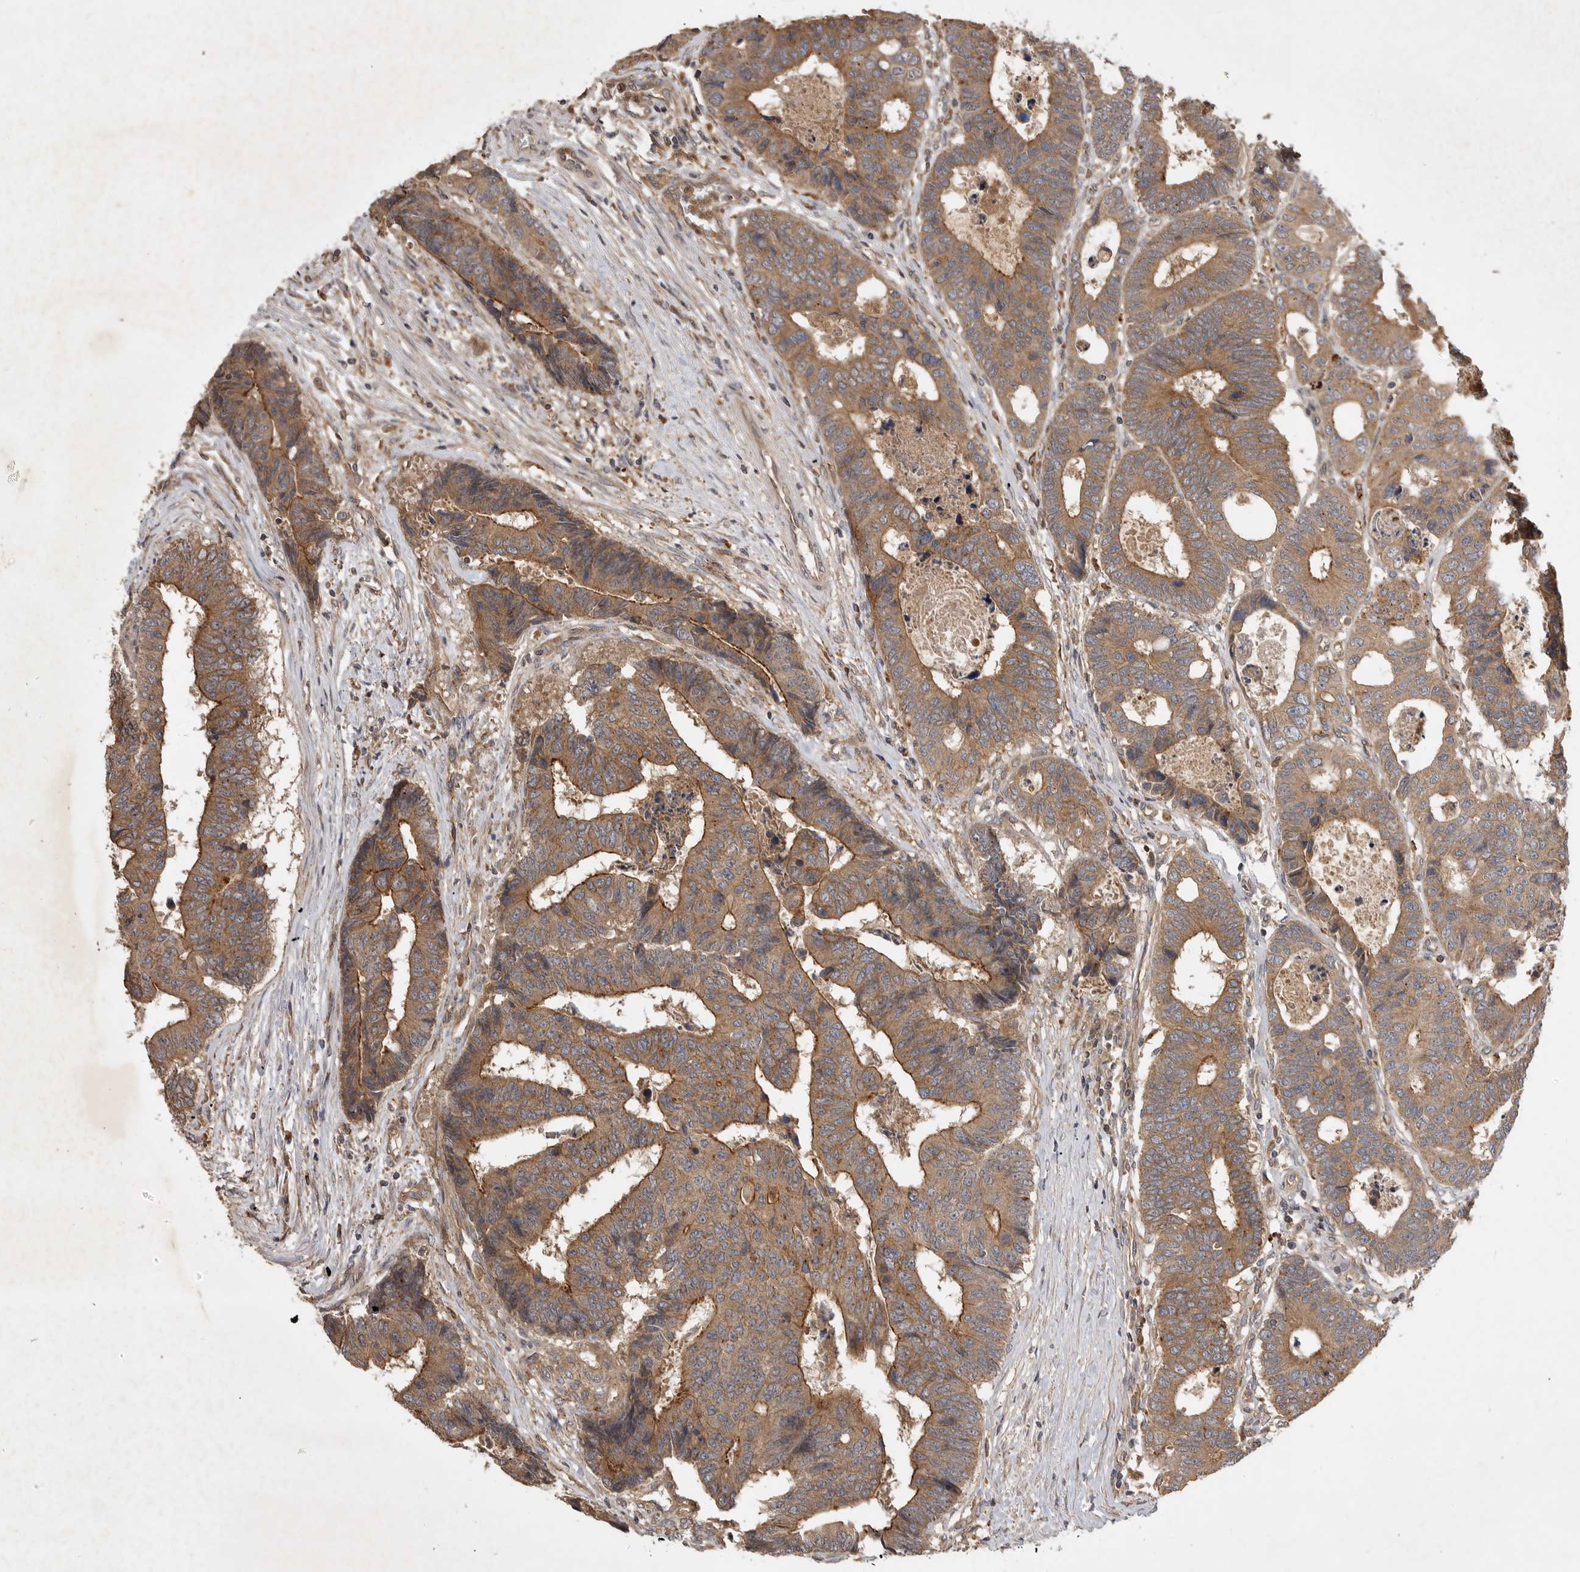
{"staining": {"intensity": "moderate", "quantity": ">75%", "location": "cytoplasmic/membranous"}, "tissue": "colorectal cancer", "cell_type": "Tumor cells", "image_type": "cancer", "snomed": [{"axis": "morphology", "description": "Adenocarcinoma, NOS"}, {"axis": "topography", "description": "Rectum"}], "caption": "The immunohistochemical stain labels moderate cytoplasmic/membranous staining in tumor cells of colorectal cancer (adenocarcinoma) tissue.", "gene": "ZNF232", "patient": {"sex": "male", "age": 84}}